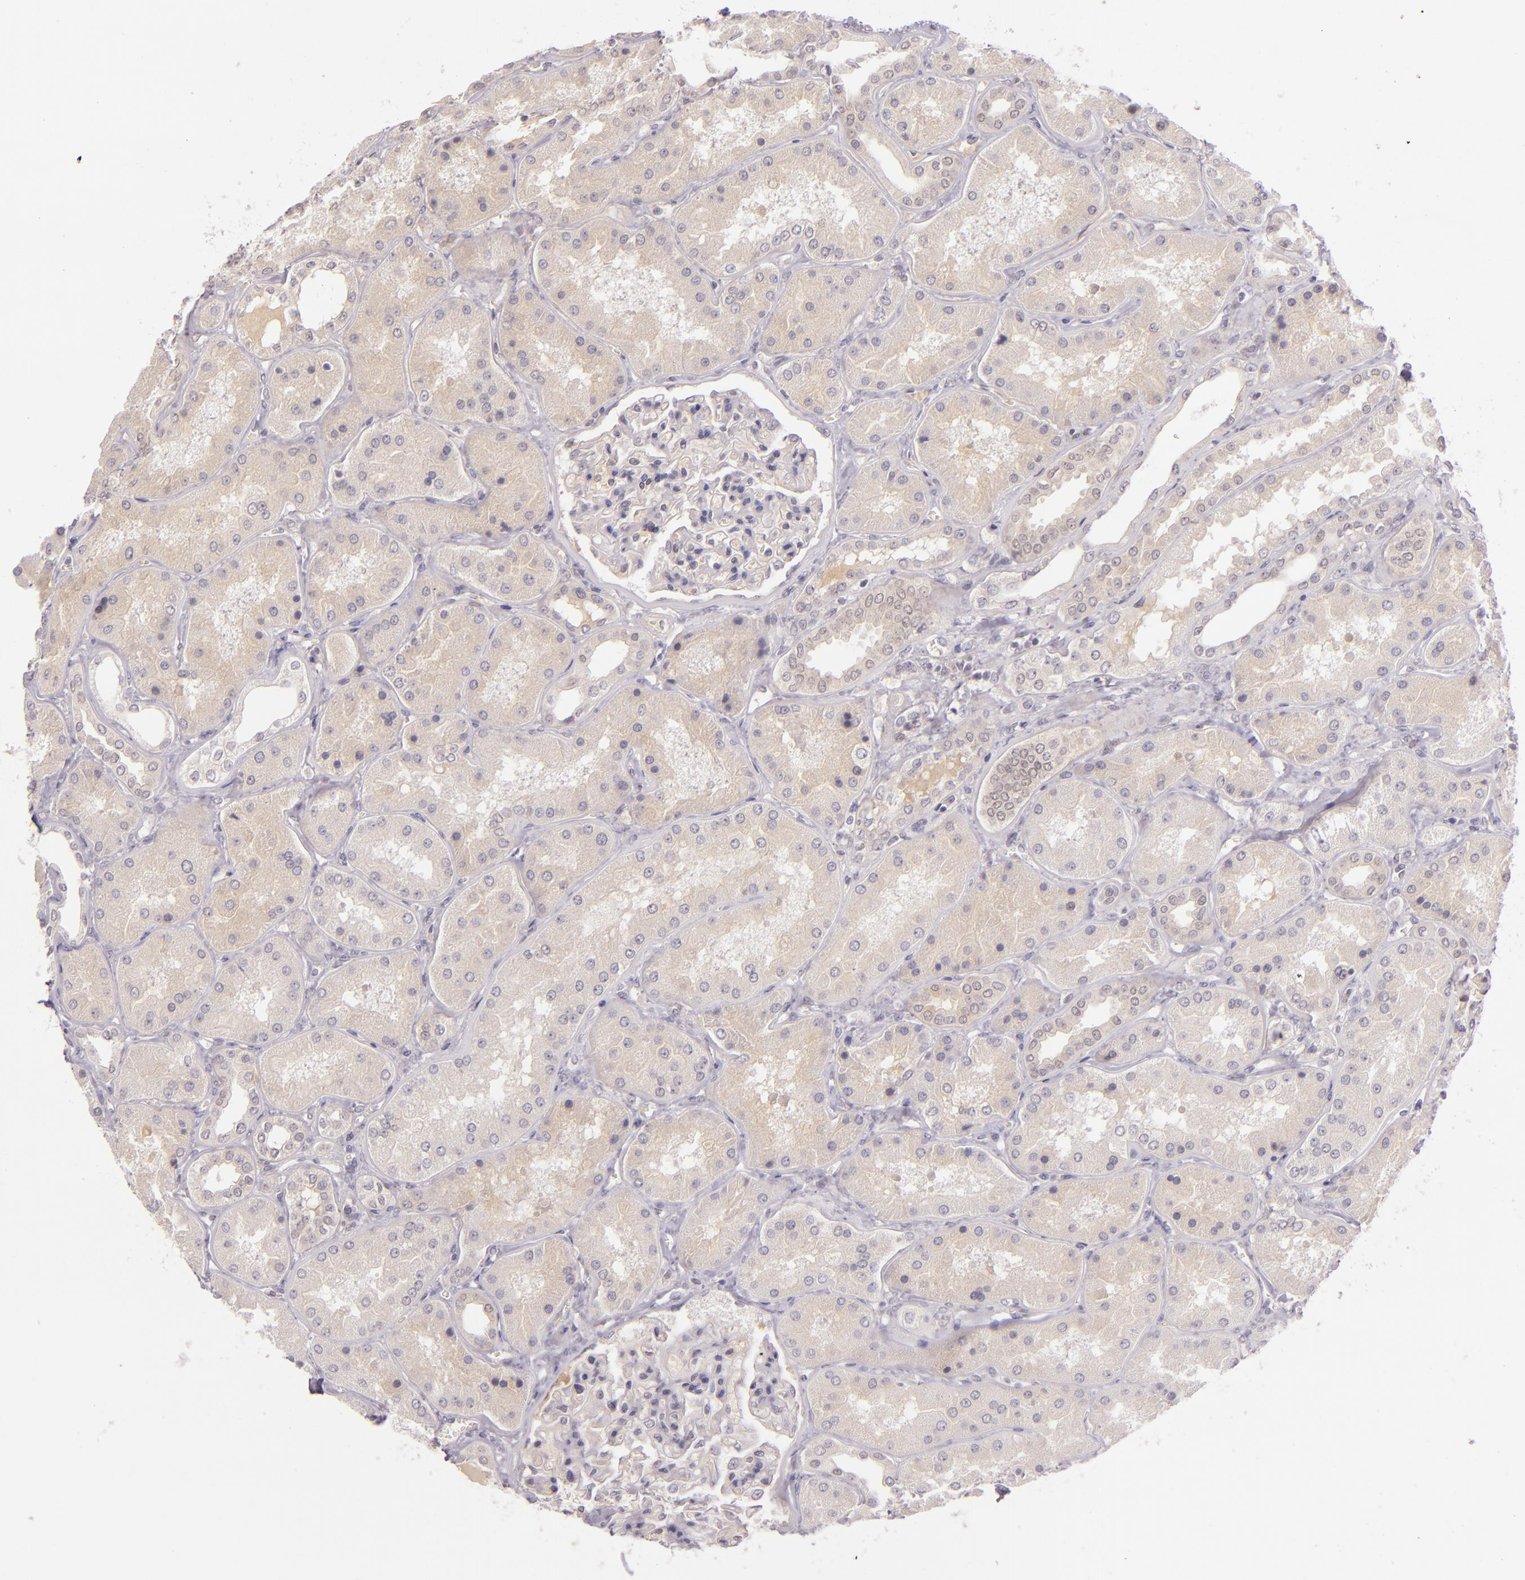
{"staining": {"intensity": "negative", "quantity": "none", "location": "none"}, "tissue": "kidney", "cell_type": "Cells in glomeruli", "image_type": "normal", "snomed": [{"axis": "morphology", "description": "Normal tissue, NOS"}, {"axis": "topography", "description": "Kidney"}], "caption": "A micrograph of kidney stained for a protein displays no brown staining in cells in glomeruli.", "gene": "CSE1L", "patient": {"sex": "female", "age": 56}}